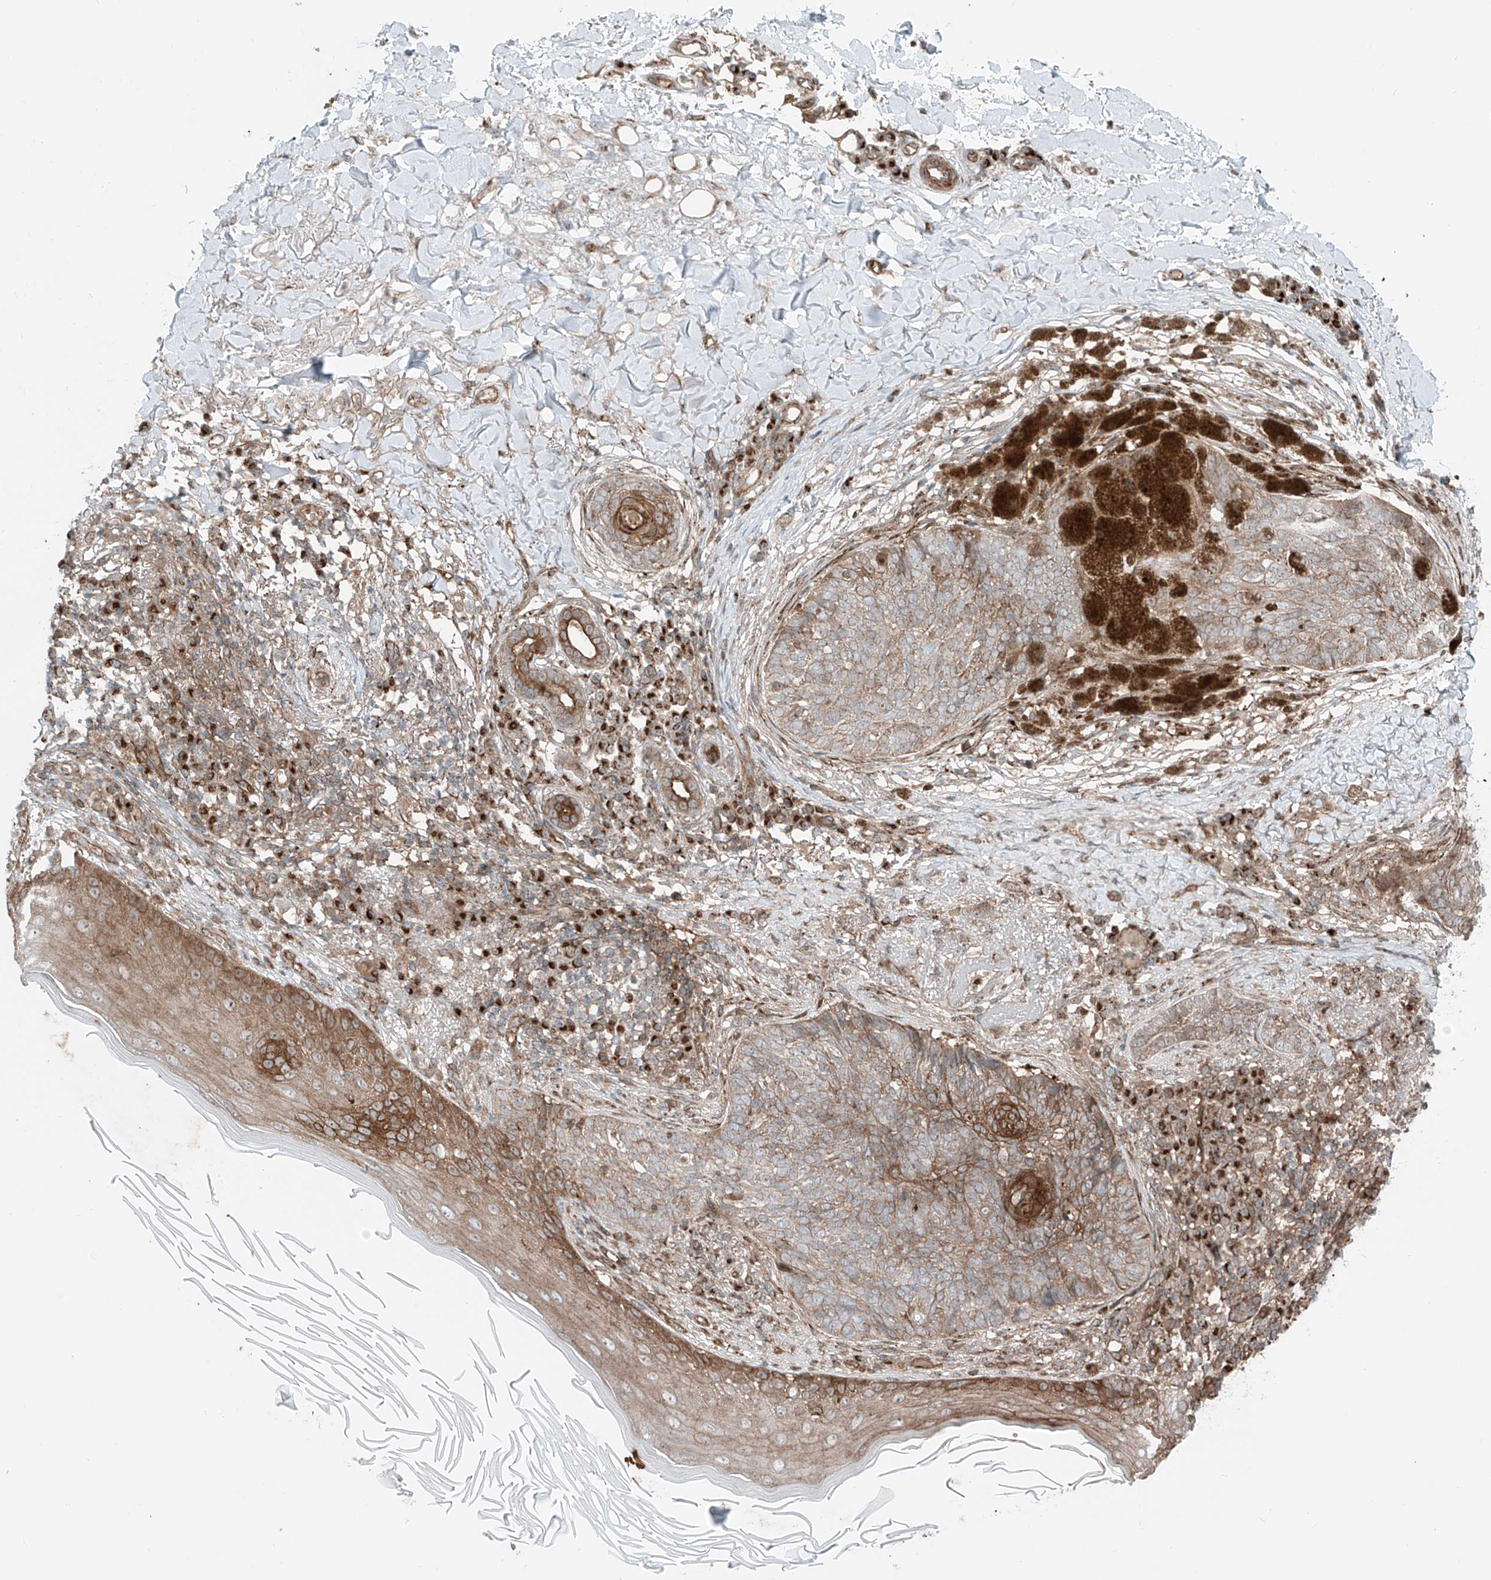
{"staining": {"intensity": "moderate", "quantity": "25%-75%", "location": "cytoplasmic/membranous"}, "tissue": "skin cancer", "cell_type": "Tumor cells", "image_type": "cancer", "snomed": [{"axis": "morphology", "description": "Basal cell carcinoma"}, {"axis": "topography", "description": "Skin"}], "caption": "Protein staining of basal cell carcinoma (skin) tissue reveals moderate cytoplasmic/membranous staining in about 25%-75% of tumor cells.", "gene": "USP48", "patient": {"sex": "male", "age": 85}}